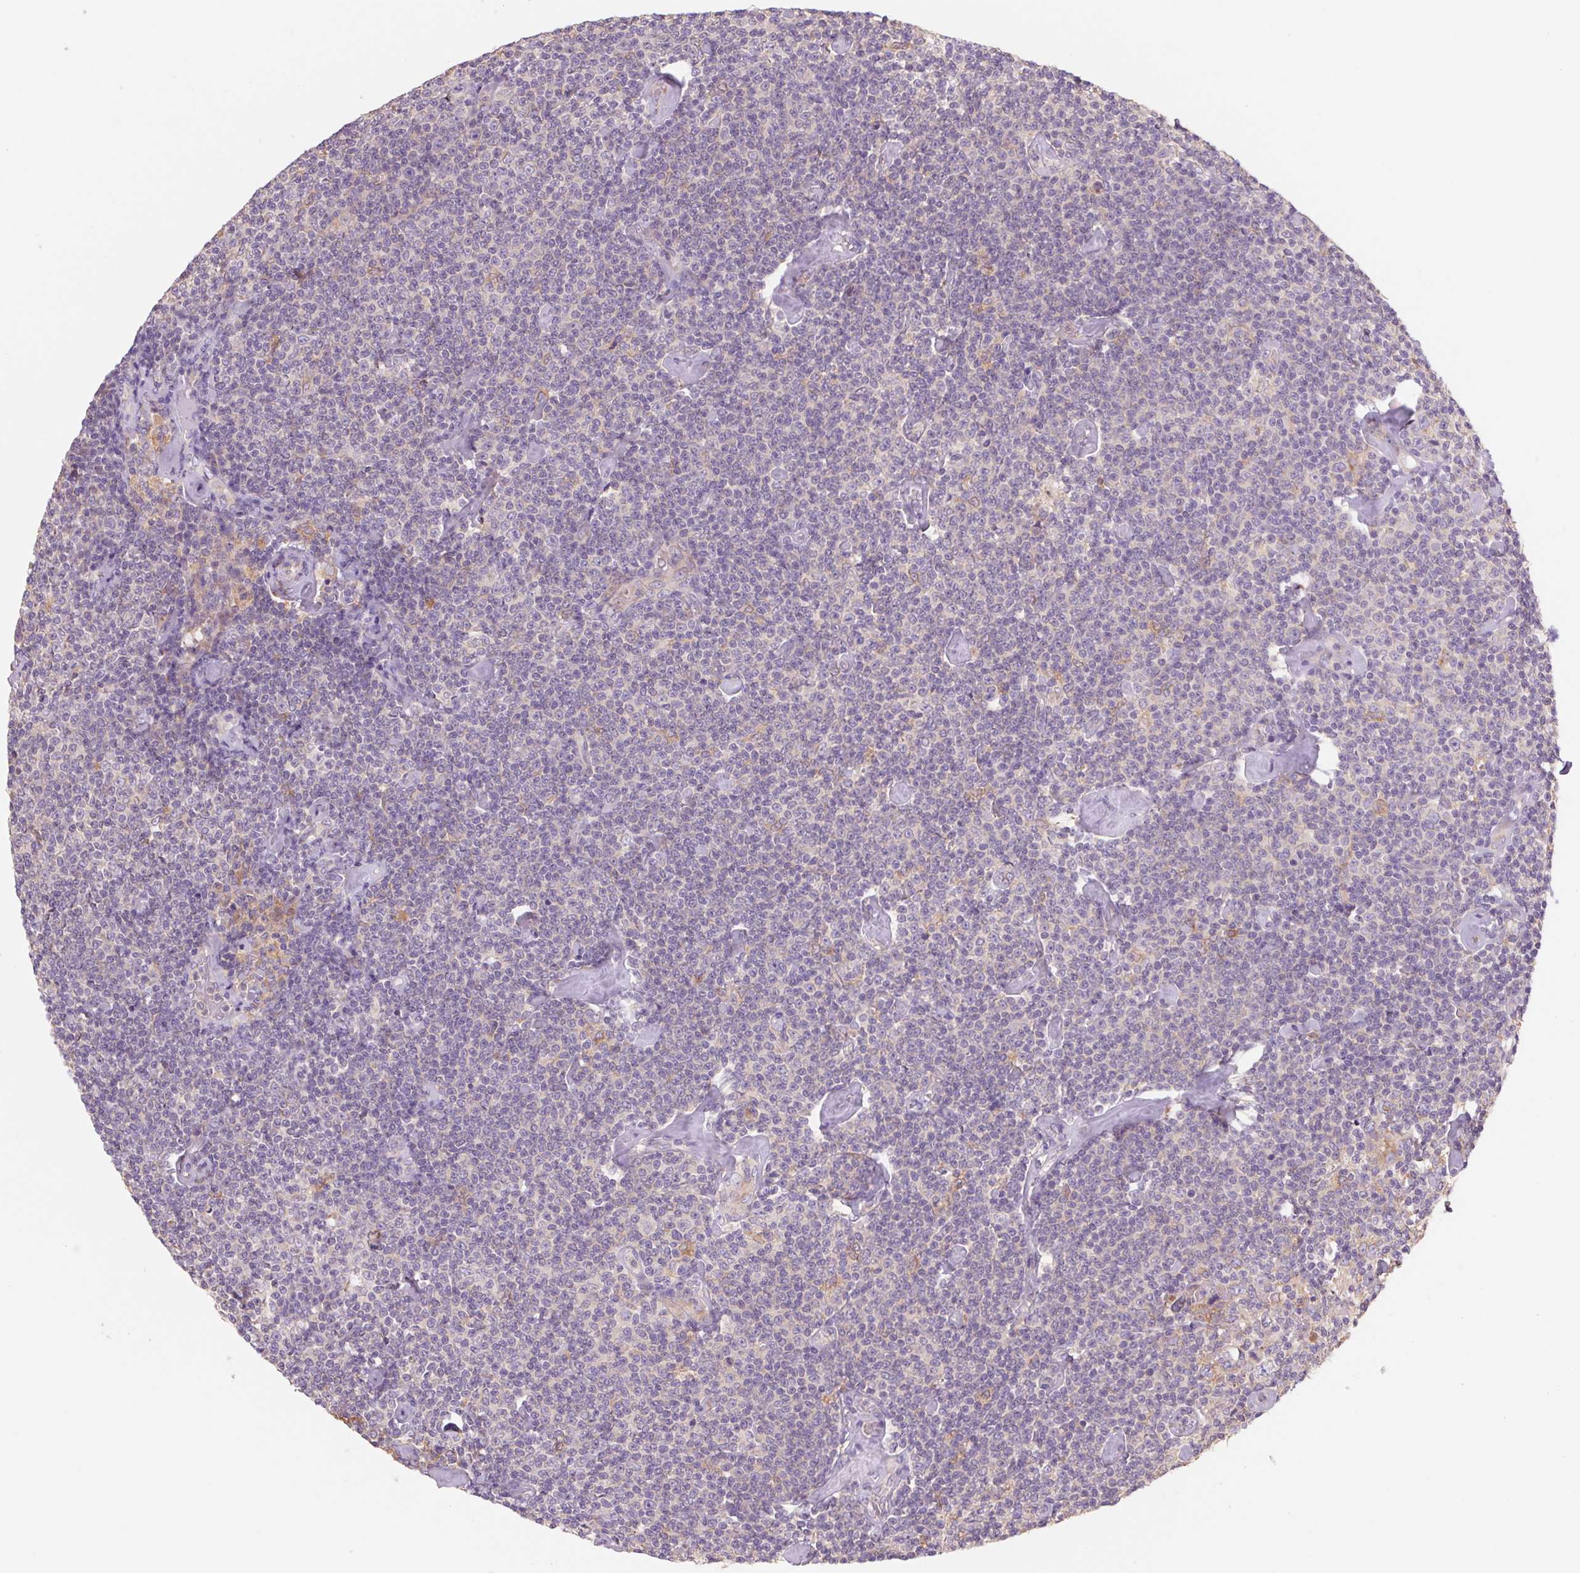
{"staining": {"intensity": "negative", "quantity": "none", "location": "none"}, "tissue": "lymphoma", "cell_type": "Tumor cells", "image_type": "cancer", "snomed": [{"axis": "morphology", "description": "Malignant lymphoma, non-Hodgkin's type, Low grade"}, {"axis": "topography", "description": "Lymph node"}], "caption": "This is an IHC histopathology image of human lymphoma. There is no expression in tumor cells.", "gene": "RAB1A", "patient": {"sex": "male", "age": 81}}